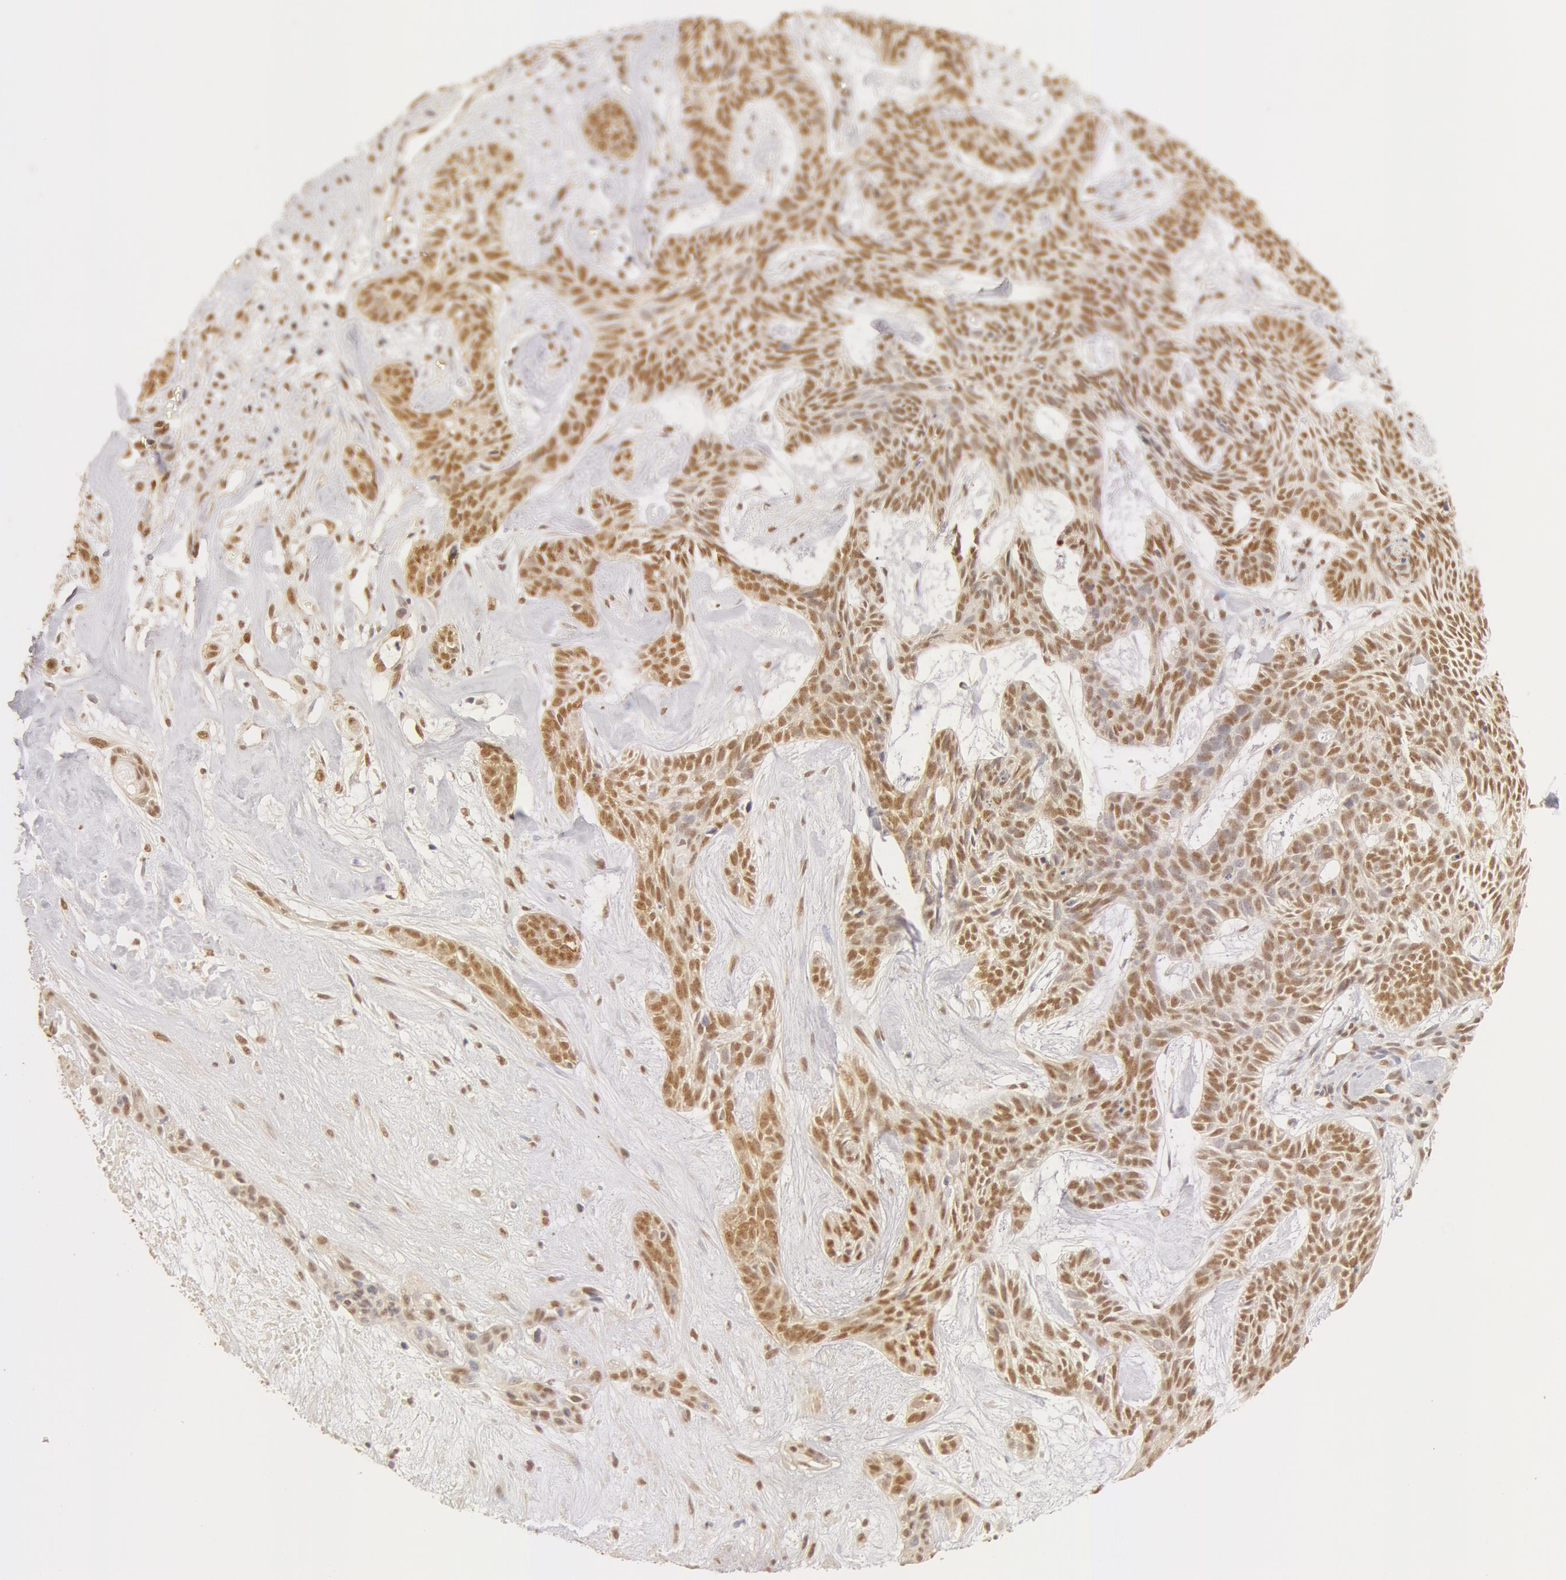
{"staining": {"intensity": "moderate", "quantity": ">75%", "location": "cytoplasmic/membranous,nuclear"}, "tissue": "skin cancer", "cell_type": "Tumor cells", "image_type": "cancer", "snomed": [{"axis": "morphology", "description": "Basal cell carcinoma"}, {"axis": "topography", "description": "Skin"}], "caption": "Skin basal cell carcinoma stained with a protein marker demonstrates moderate staining in tumor cells.", "gene": "SNRNP70", "patient": {"sex": "male", "age": 75}}